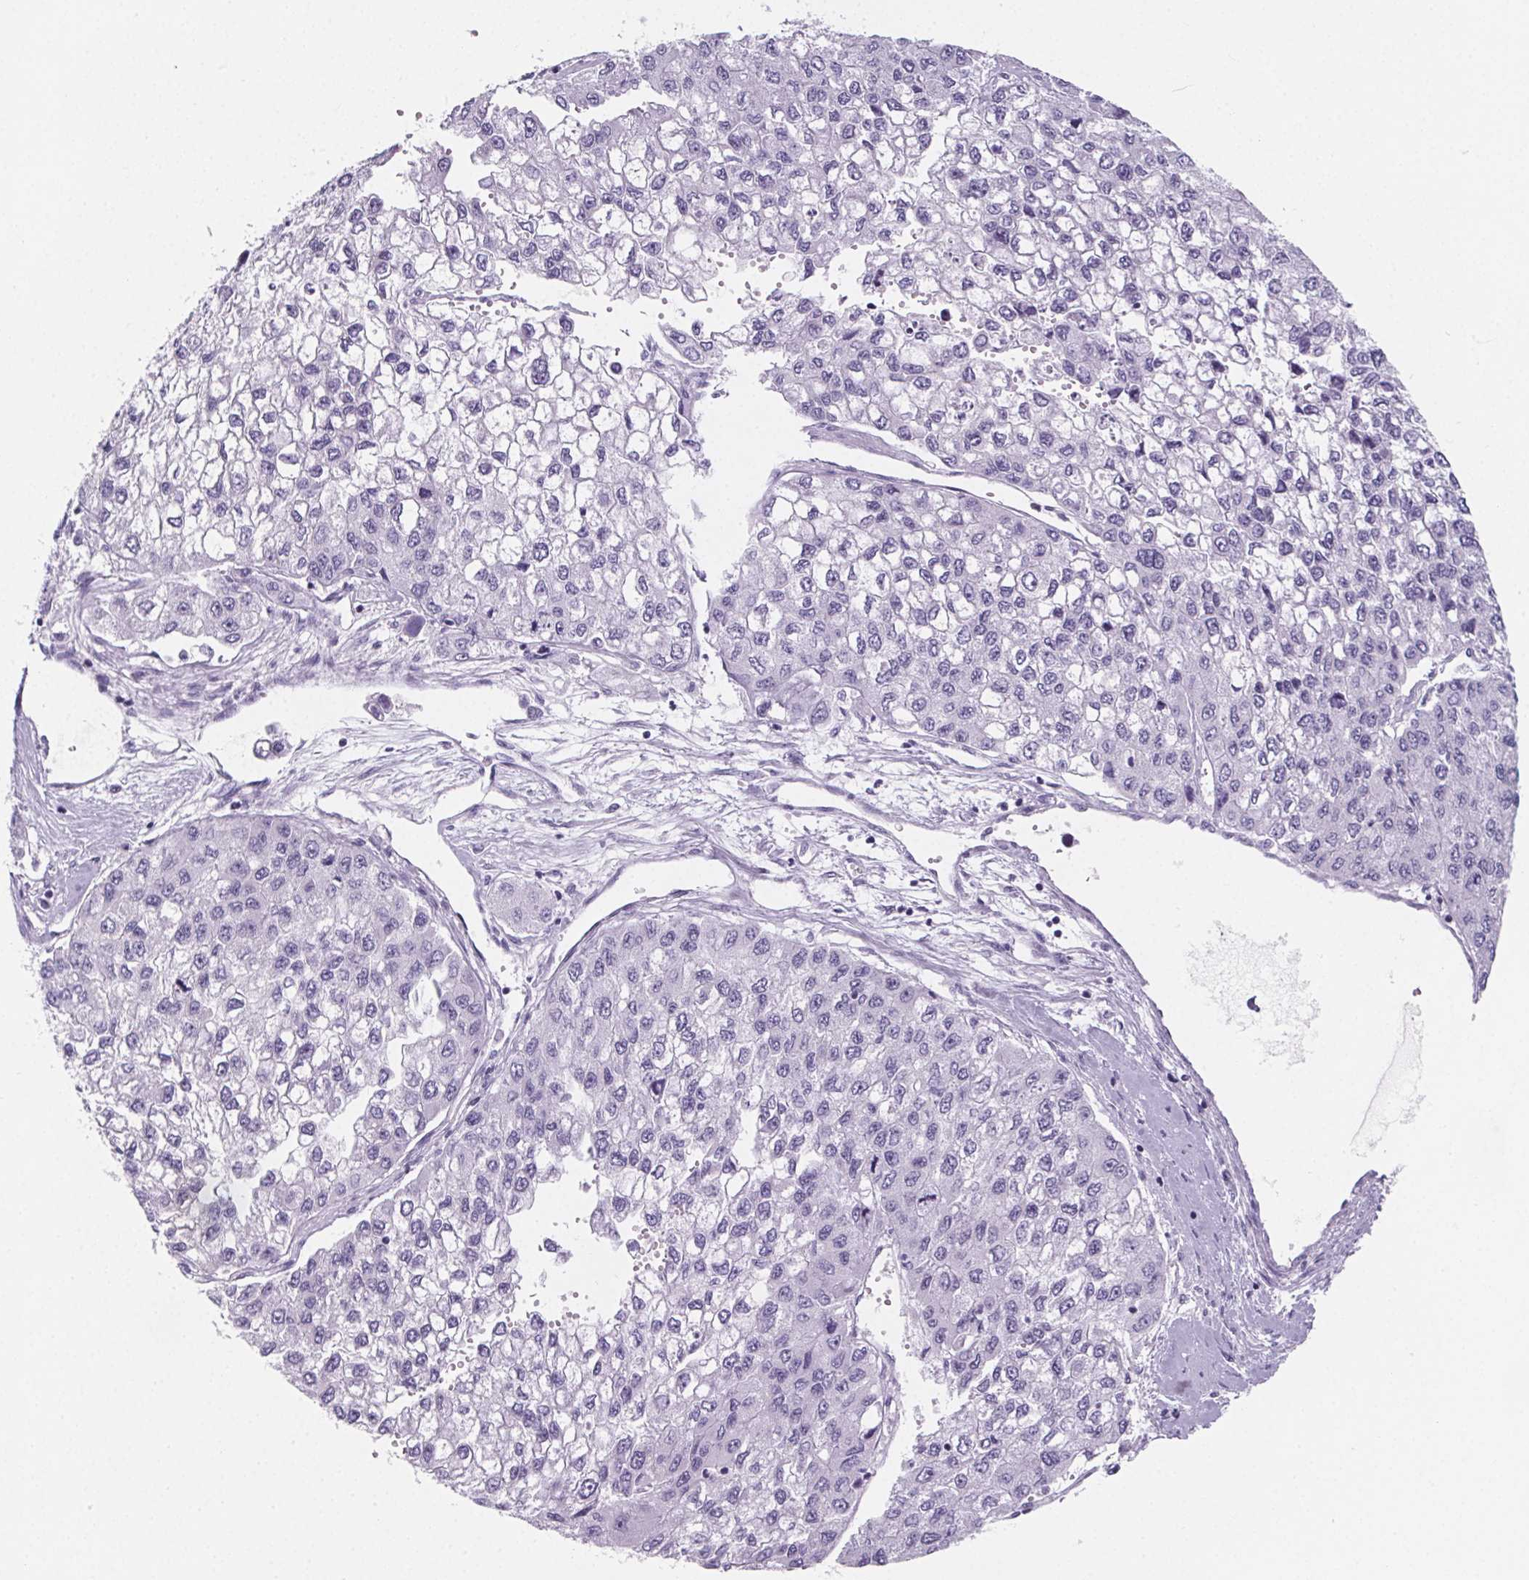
{"staining": {"intensity": "negative", "quantity": "none", "location": "none"}, "tissue": "liver cancer", "cell_type": "Tumor cells", "image_type": "cancer", "snomed": [{"axis": "morphology", "description": "Carcinoma, Hepatocellular, NOS"}, {"axis": "topography", "description": "Liver"}], "caption": "Immunohistochemistry photomicrograph of neoplastic tissue: human liver cancer stained with DAB exhibits no significant protein expression in tumor cells.", "gene": "ADRB1", "patient": {"sex": "female", "age": 66}}